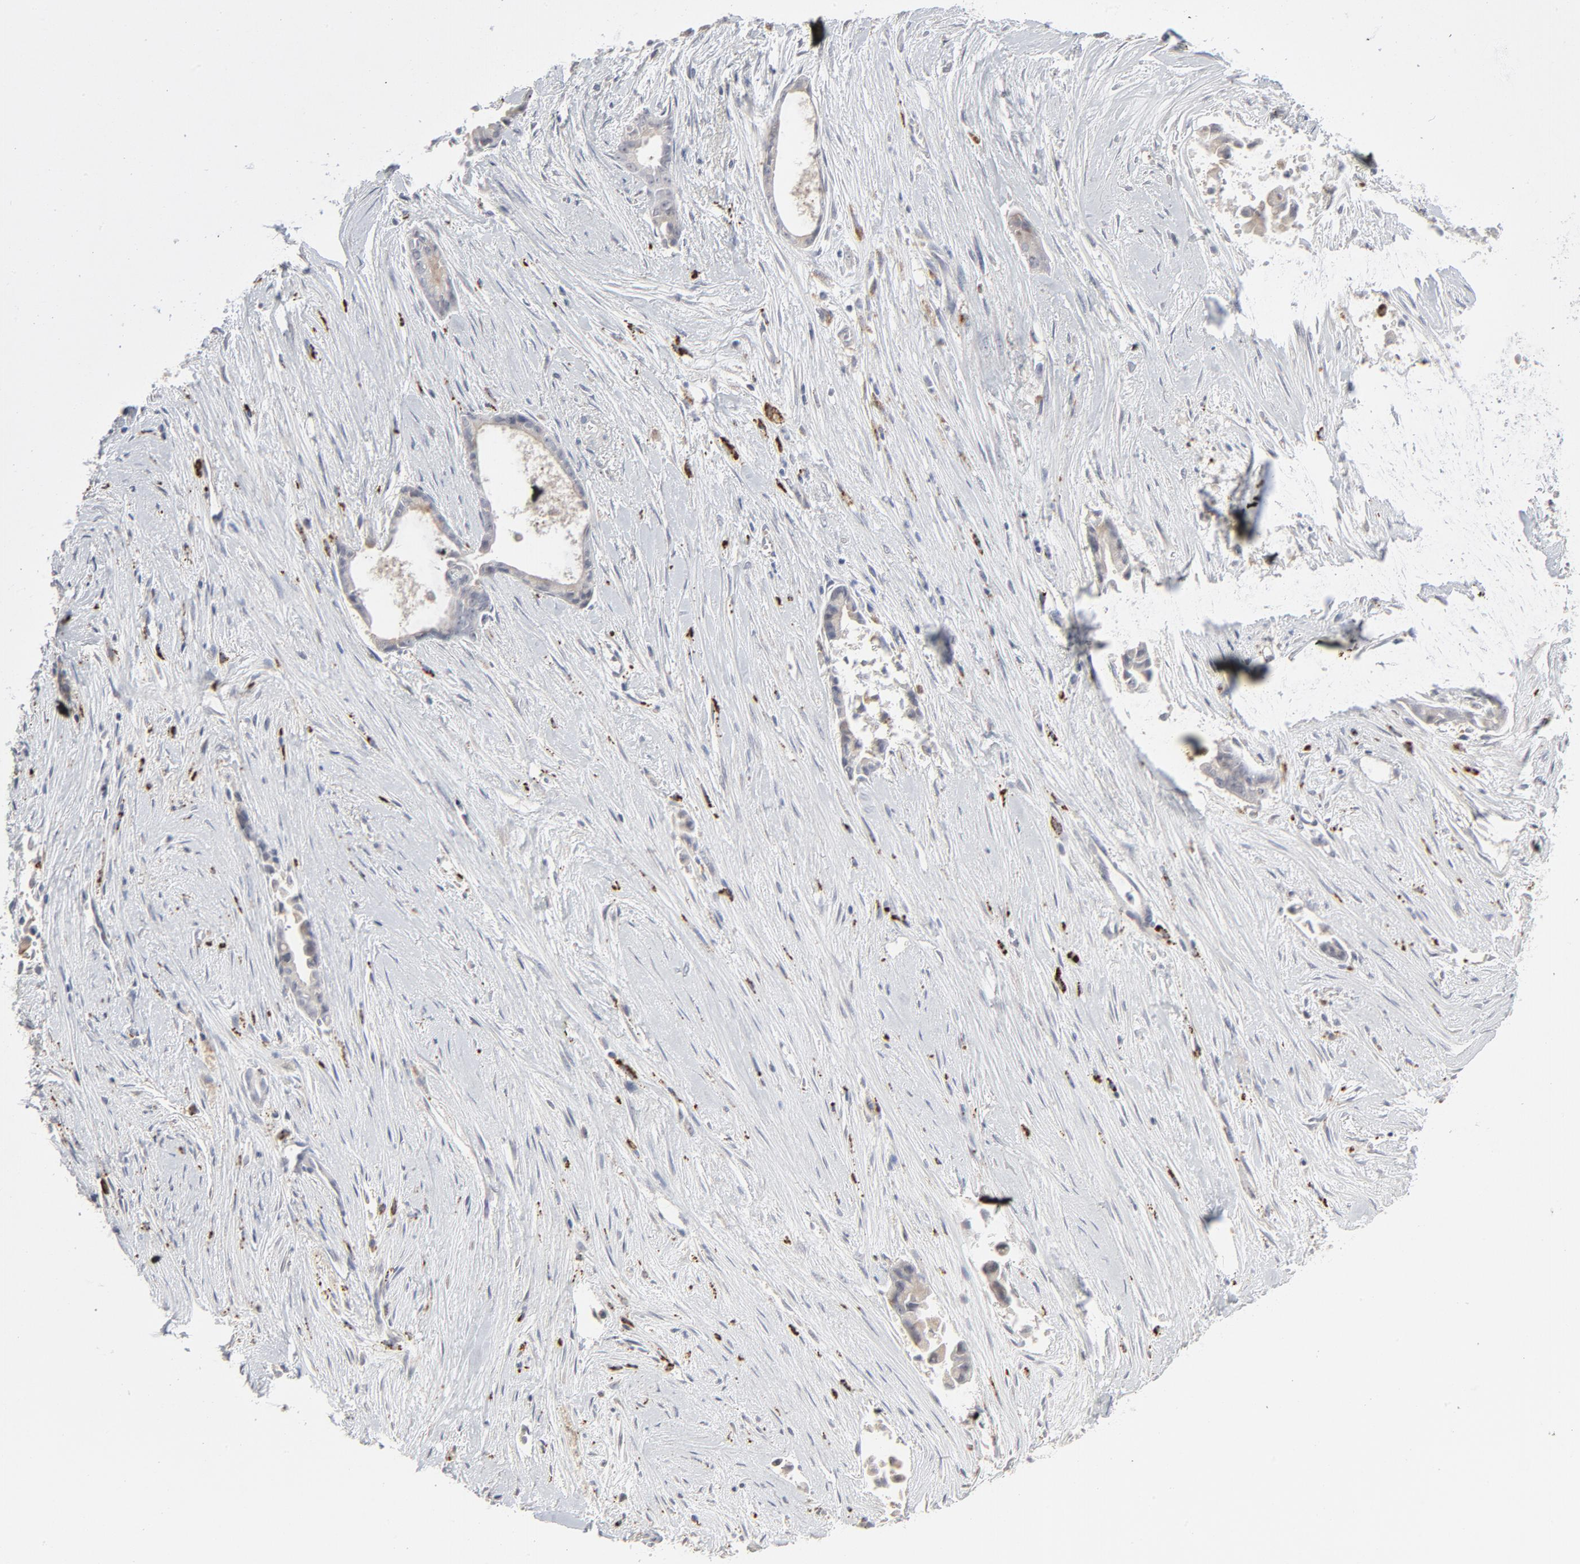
{"staining": {"intensity": "negative", "quantity": "none", "location": "none"}, "tissue": "liver cancer", "cell_type": "Tumor cells", "image_type": "cancer", "snomed": [{"axis": "morphology", "description": "Cholangiocarcinoma"}, {"axis": "topography", "description": "Liver"}], "caption": "A photomicrograph of liver cholangiocarcinoma stained for a protein displays no brown staining in tumor cells.", "gene": "POMT2", "patient": {"sex": "female", "age": 55}}